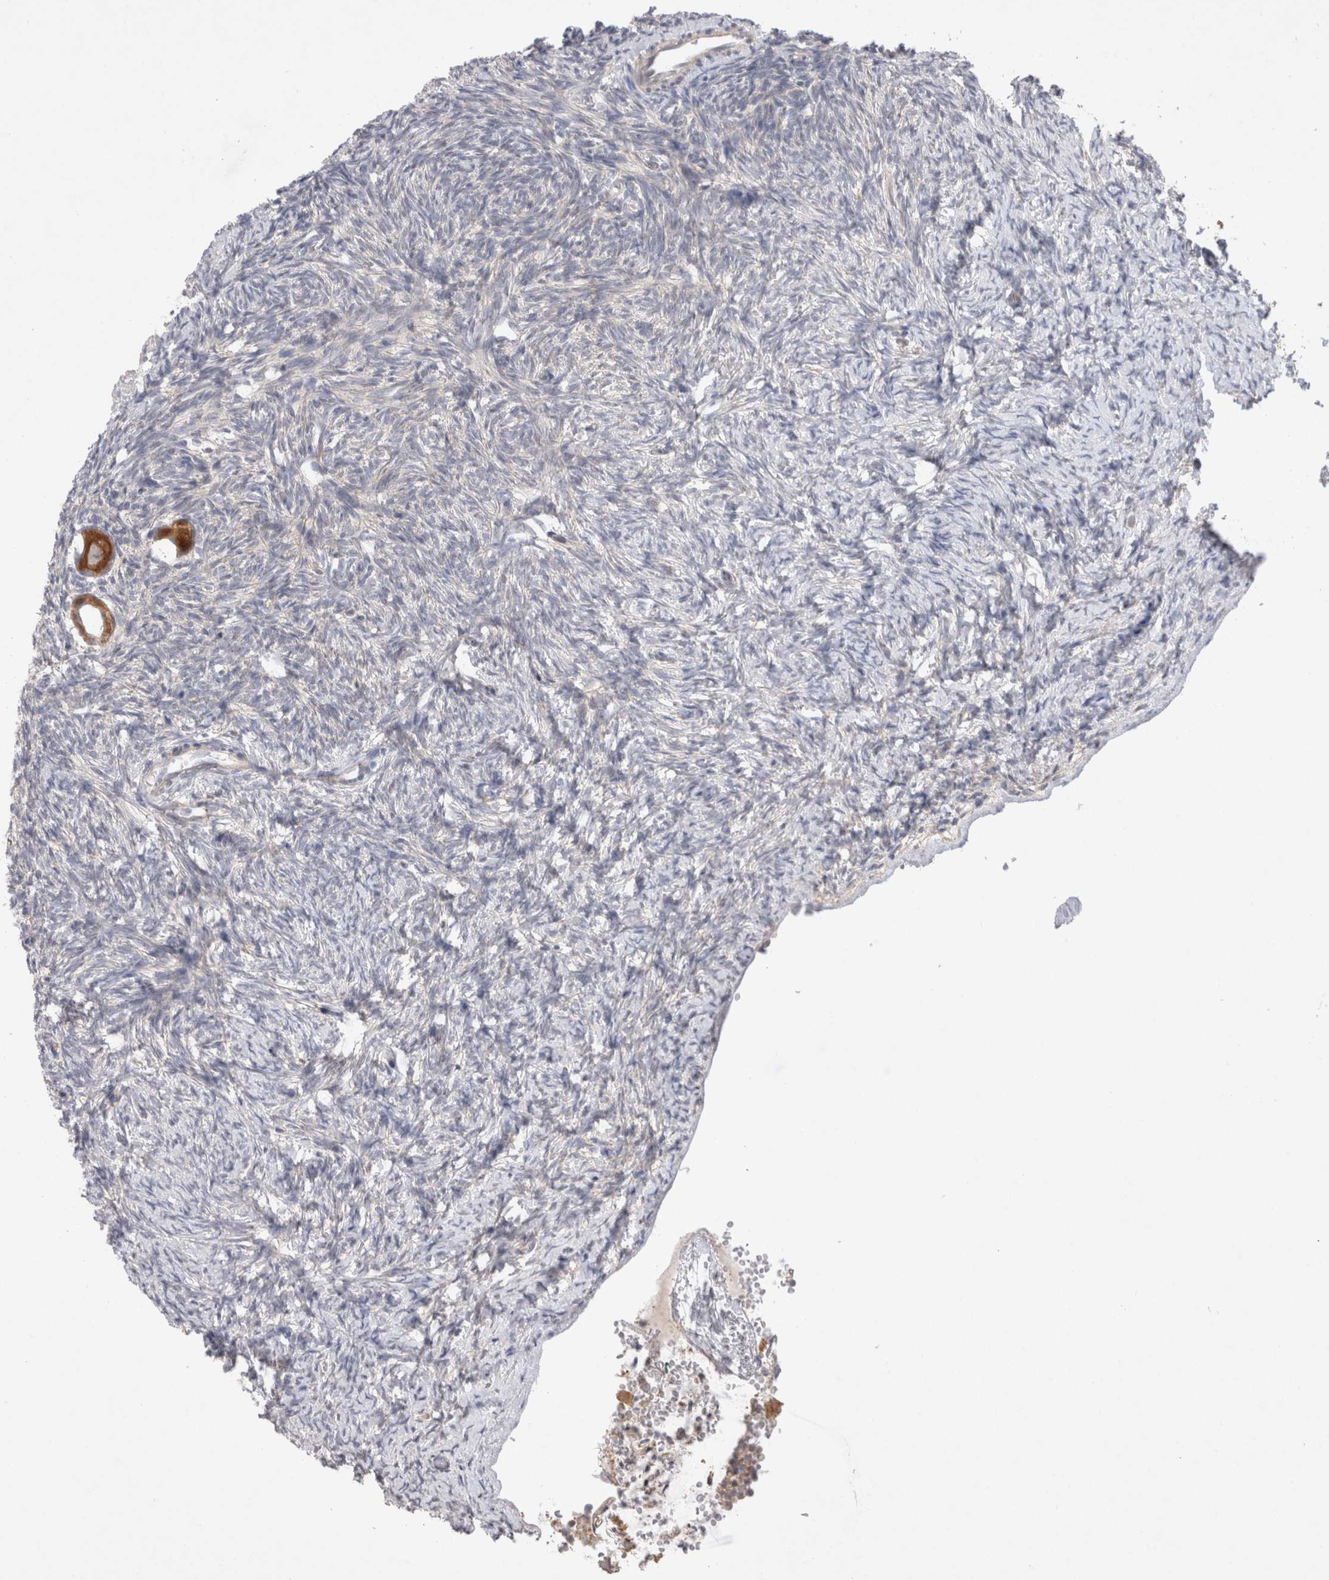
{"staining": {"intensity": "strong", "quantity": ">75%", "location": "cytoplasmic/membranous"}, "tissue": "ovary", "cell_type": "Follicle cells", "image_type": "normal", "snomed": [{"axis": "morphology", "description": "Normal tissue, NOS"}, {"axis": "topography", "description": "Ovary"}], "caption": "This photomicrograph demonstrates unremarkable ovary stained with immunohistochemistry (IHC) to label a protein in brown. The cytoplasmic/membranous of follicle cells show strong positivity for the protein. Nuclei are counter-stained blue.", "gene": "NPC1", "patient": {"sex": "female", "age": 34}}